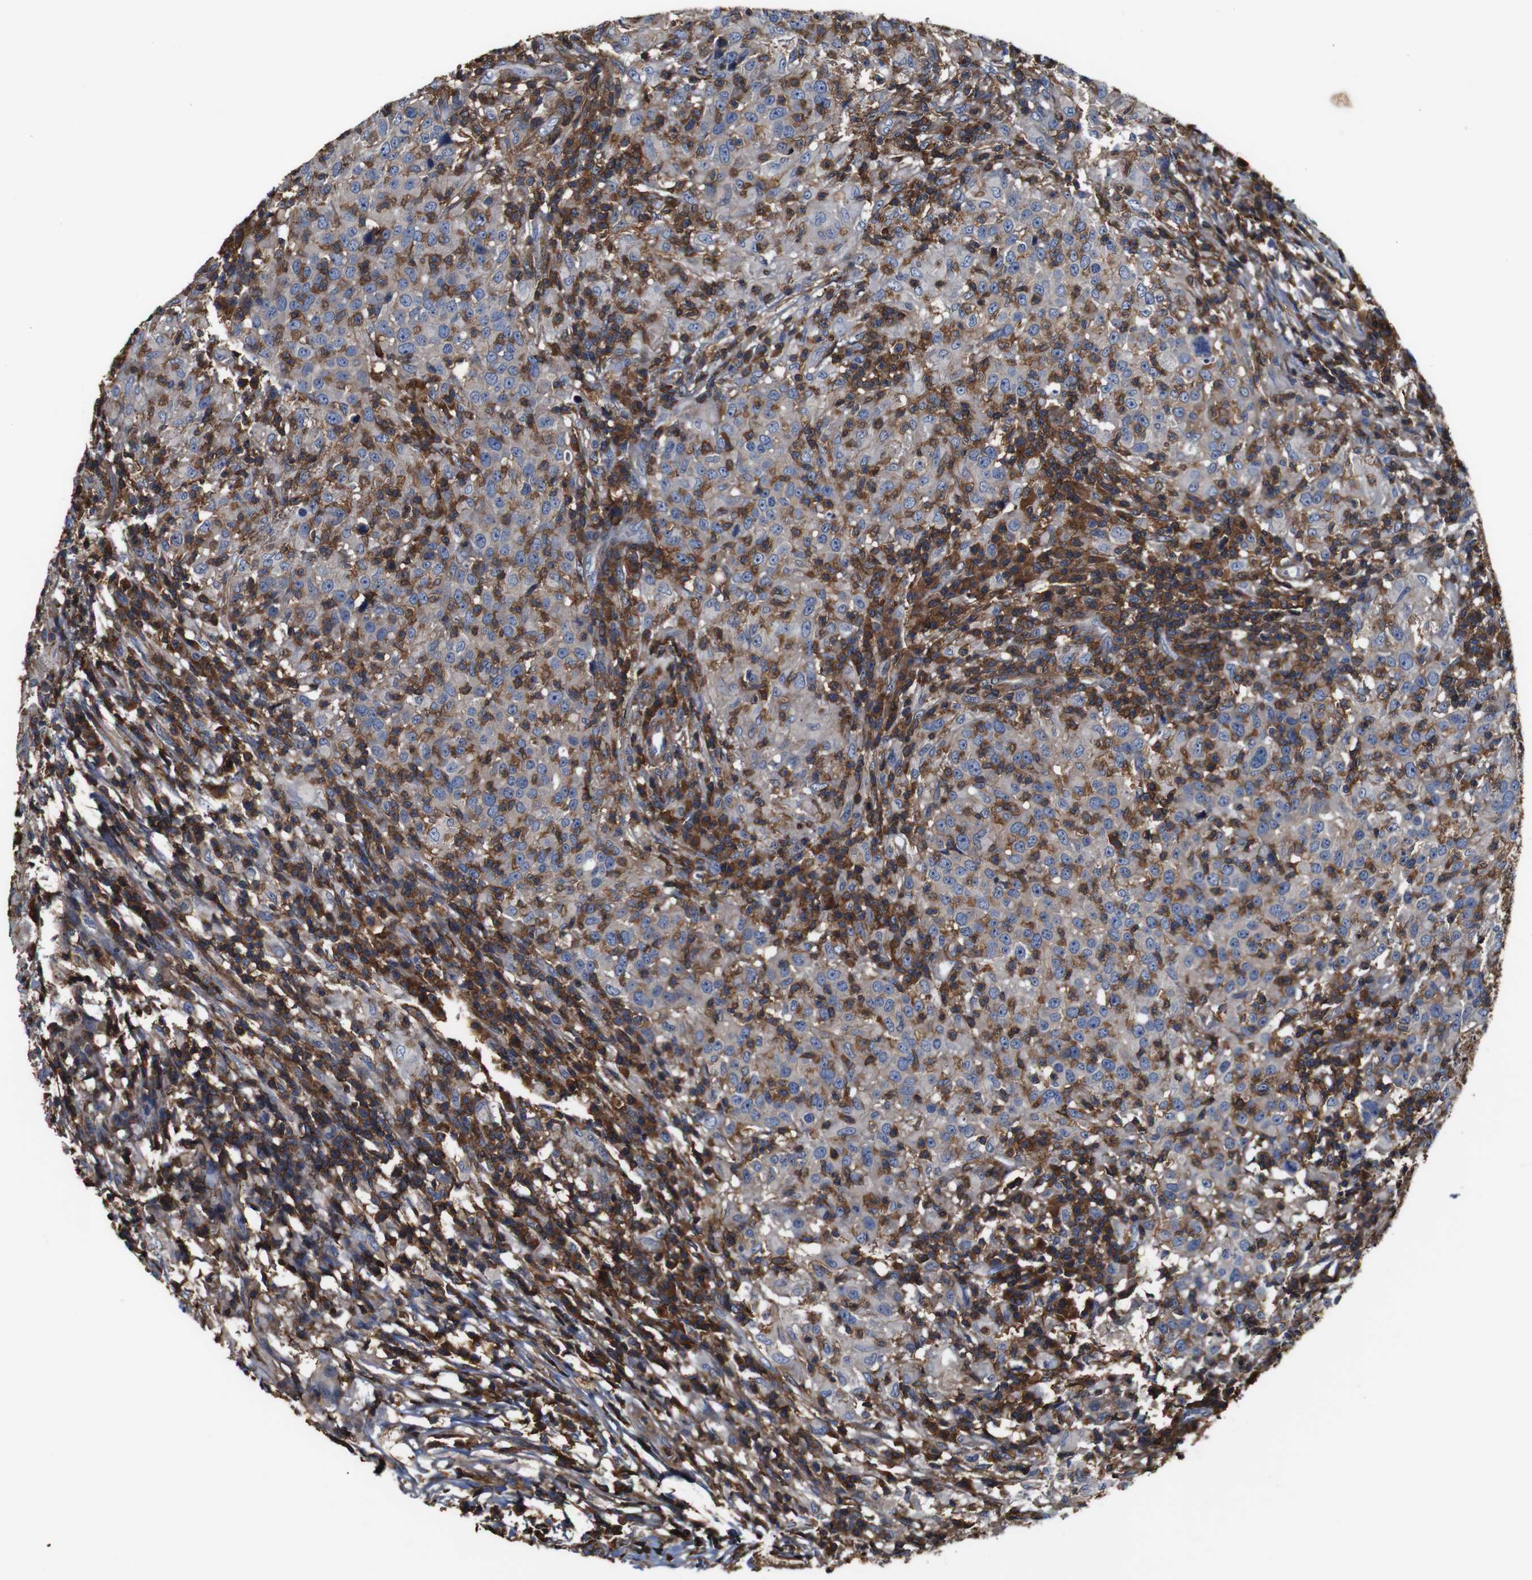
{"staining": {"intensity": "negative", "quantity": "none", "location": "none"}, "tissue": "head and neck cancer", "cell_type": "Tumor cells", "image_type": "cancer", "snomed": [{"axis": "morphology", "description": "Adenocarcinoma, NOS"}, {"axis": "topography", "description": "Salivary gland"}, {"axis": "topography", "description": "Head-Neck"}], "caption": "IHC micrograph of human head and neck adenocarcinoma stained for a protein (brown), which displays no positivity in tumor cells.", "gene": "PI4KA", "patient": {"sex": "female", "age": 65}}